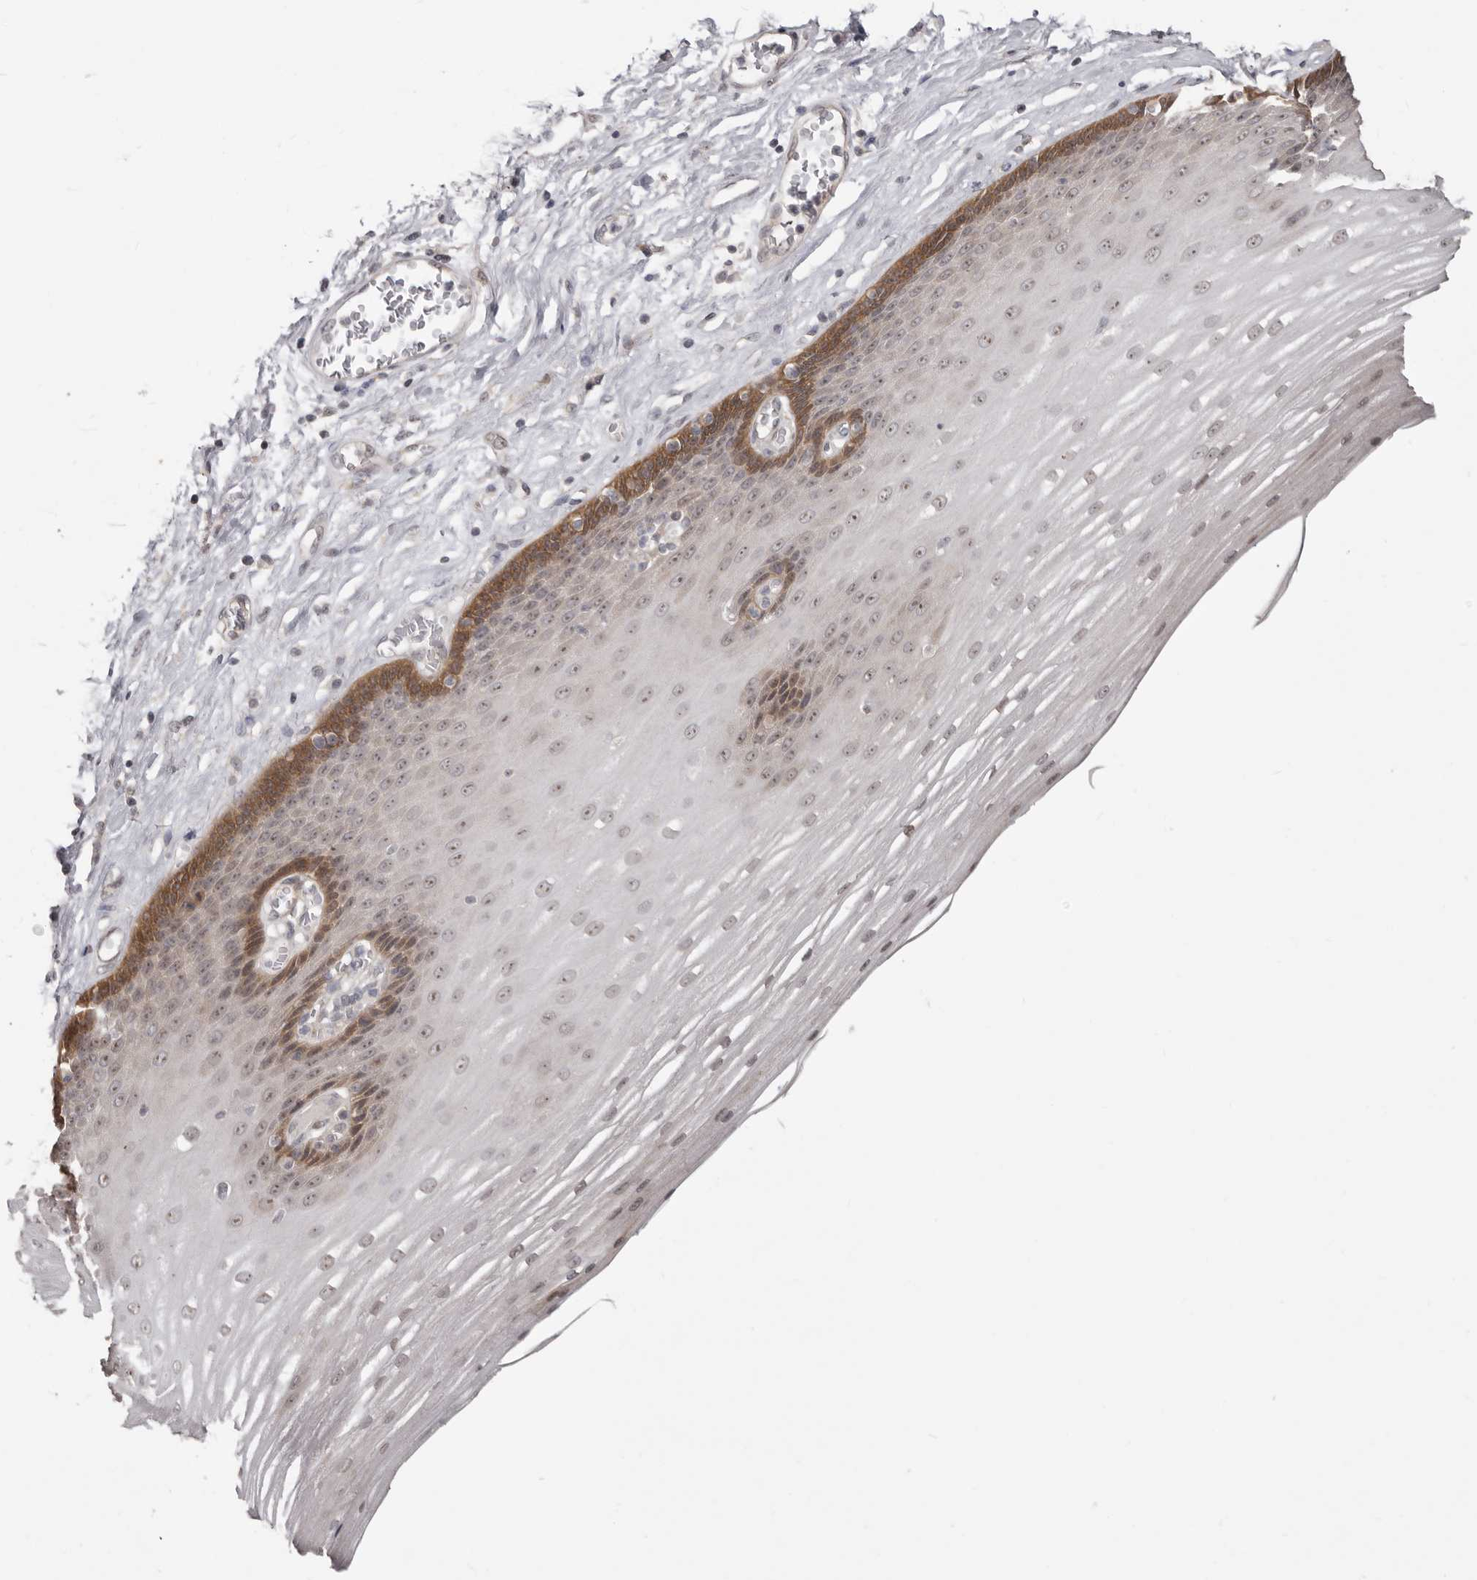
{"staining": {"intensity": "moderate", "quantity": "25%-75%", "location": "cytoplasmic/membranous,nuclear"}, "tissue": "esophagus", "cell_type": "Squamous epithelial cells", "image_type": "normal", "snomed": [{"axis": "morphology", "description": "Normal tissue, NOS"}, {"axis": "topography", "description": "Esophagus"}], "caption": "Unremarkable esophagus demonstrates moderate cytoplasmic/membranous,nuclear positivity in about 25%-75% of squamous epithelial cells, visualized by immunohistochemistry. (brown staining indicates protein expression, while blue staining denotes nuclei).", "gene": "BAD", "patient": {"sex": "male", "age": 62}}